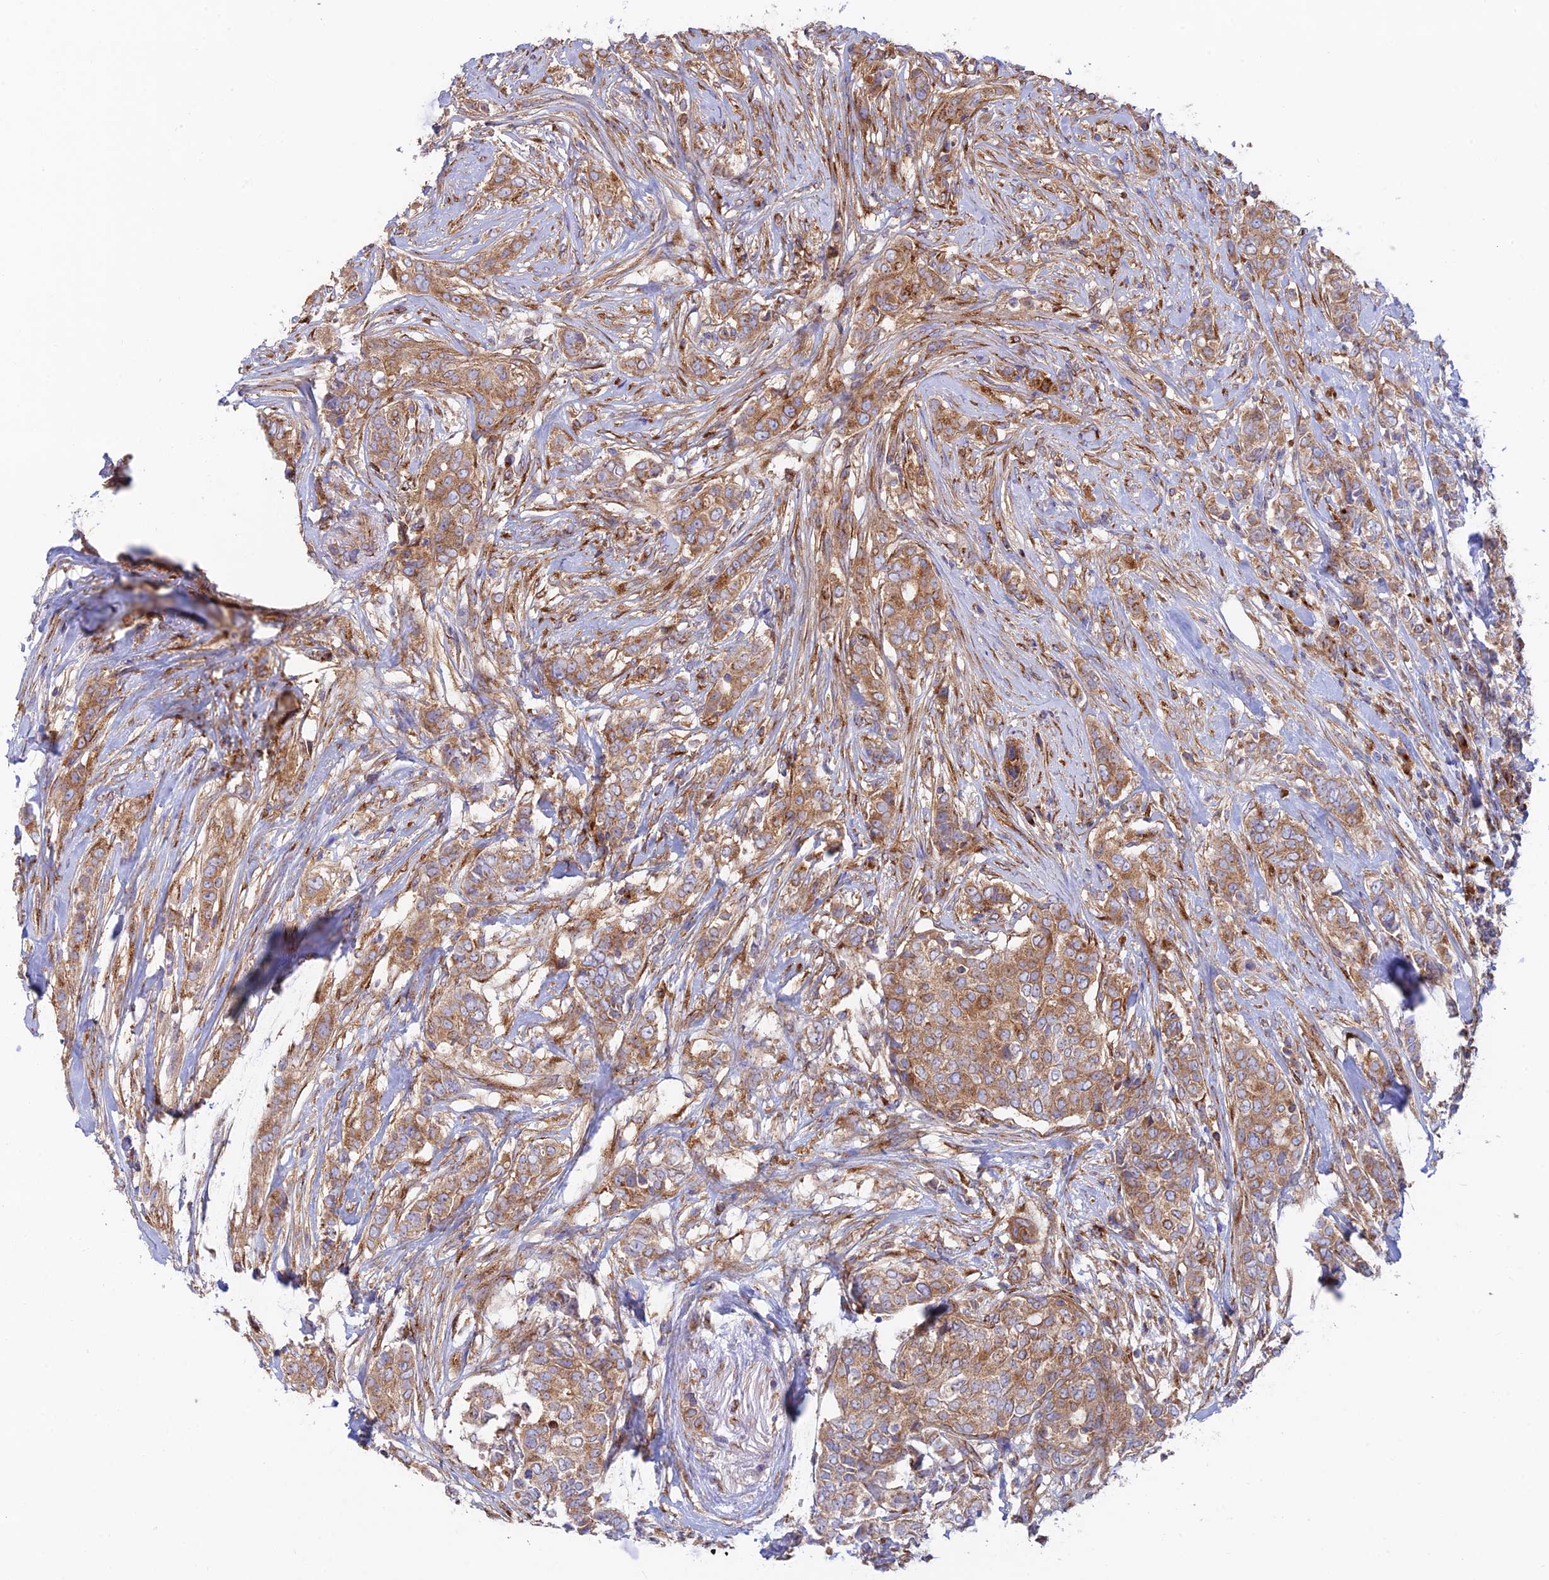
{"staining": {"intensity": "moderate", "quantity": ">75%", "location": "cytoplasmic/membranous"}, "tissue": "breast cancer", "cell_type": "Tumor cells", "image_type": "cancer", "snomed": [{"axis": "morphology", "description": "Lobular carcinoma"}, {"axis": "topography", "description": "Breast"}], "caption": "Immunohistochemistry histopathology image of neoplastic tissue: human breast lobular carcinoma stained using immunohistochemistry (IHC) shows medium levels of moderate protein expression localized specifically in the cytoplasmic/membranous of tumor cells, appearing as a cytoplasmic/membranous brown color.", "gene": "GOLGA3", "patient": {"sex": "female", "age": 51}}